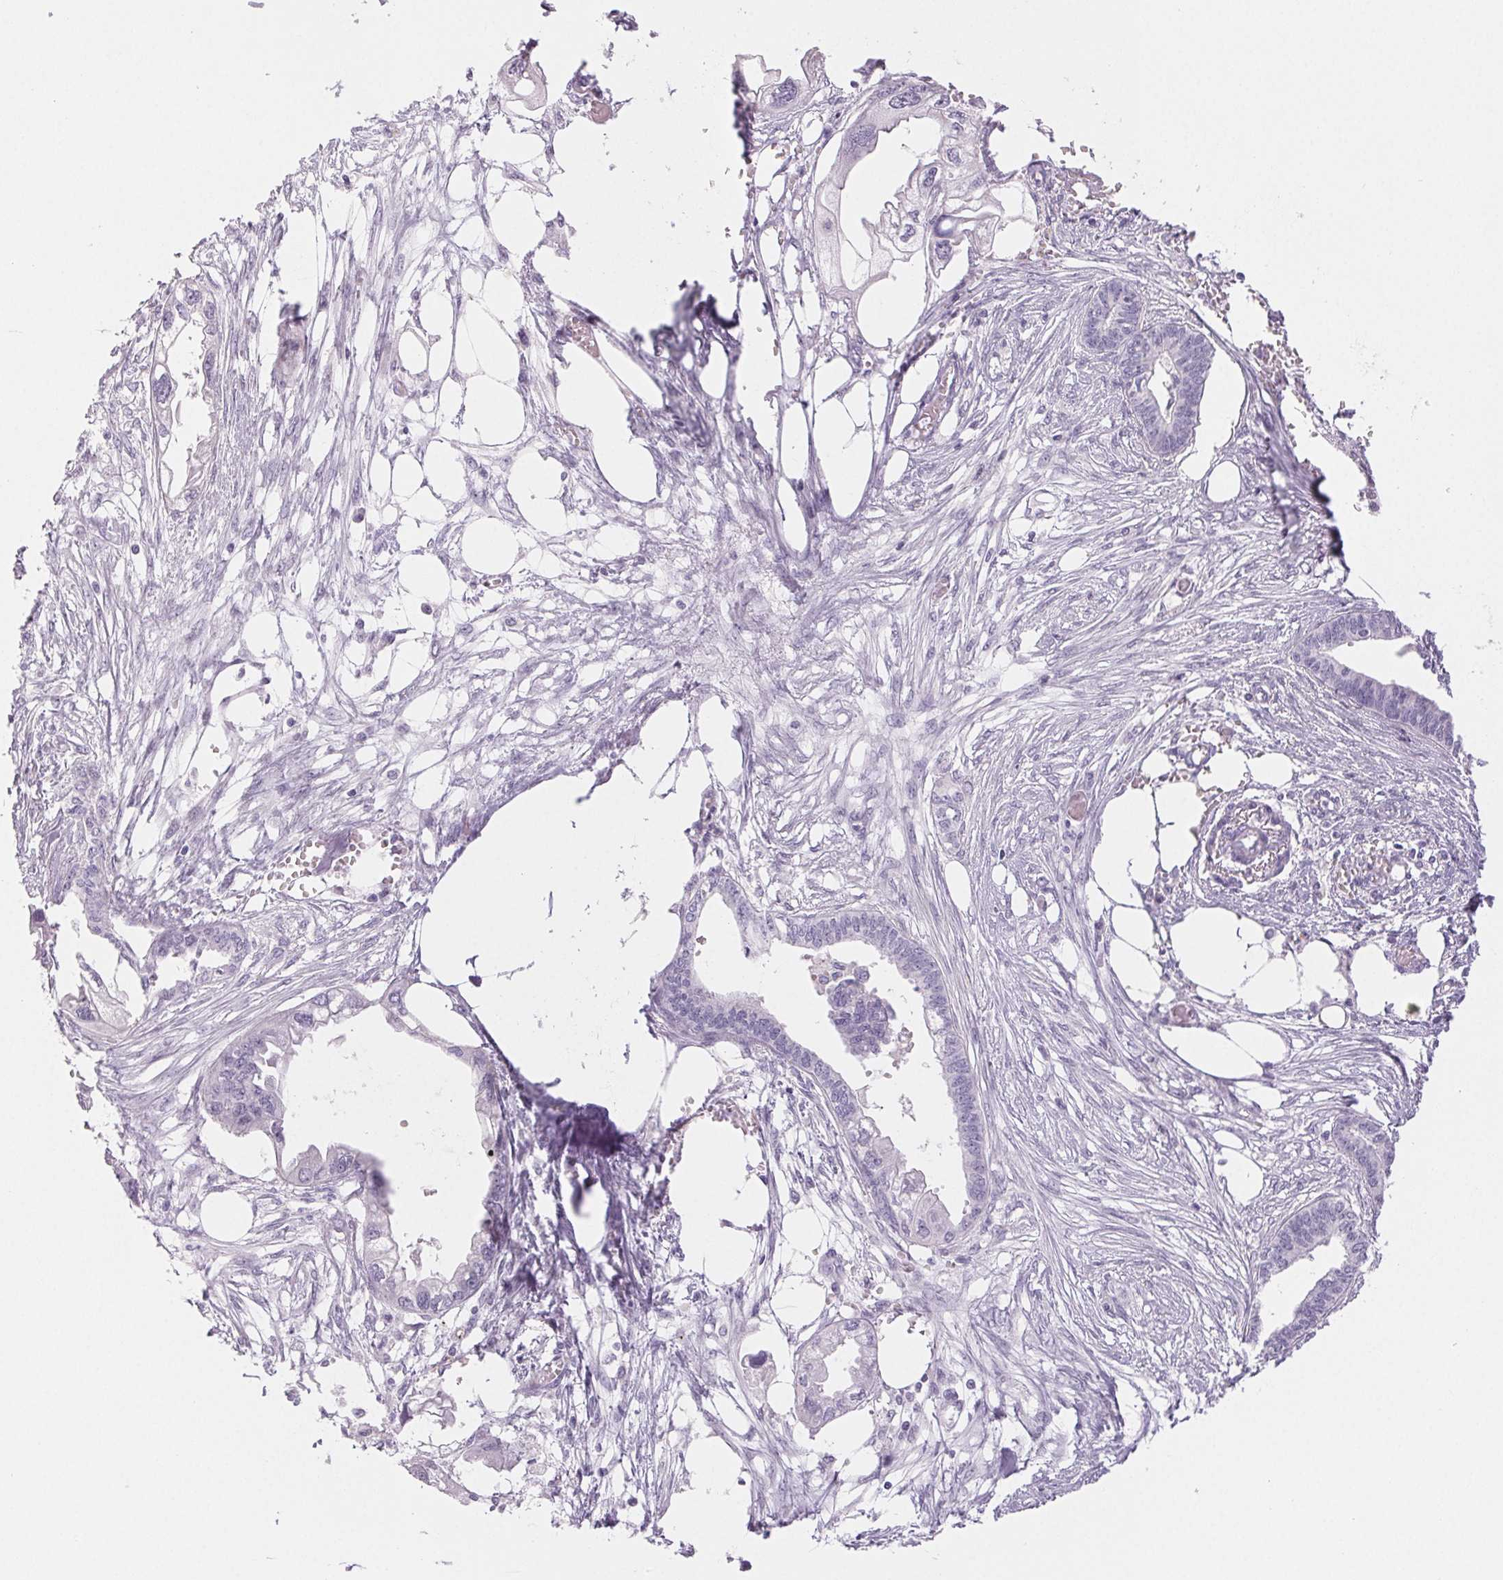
{"staining": {"intensity": "negative", "quantity": "none", "location": "none"}, "tissue": "endometrial cancer", "cell_type": "Tumor cells", "image_type": "cancer", "snomed": [{"axis": "morphology", "description": "Adenocarcinoma, NOS"}, {"axis": "morphology", "description": "Adenocarcinoma, metastatic, NOS"}, {"axis": "topography", "description": "Adipose tissue"}, {"axis": "topography", "description": "Endometrium"}], "caption": "Tumor cells show no significant protein positivity in endometrial cancer.", "gene": "BPIFB2", "patient": {"sex": "female", "age": 67}}